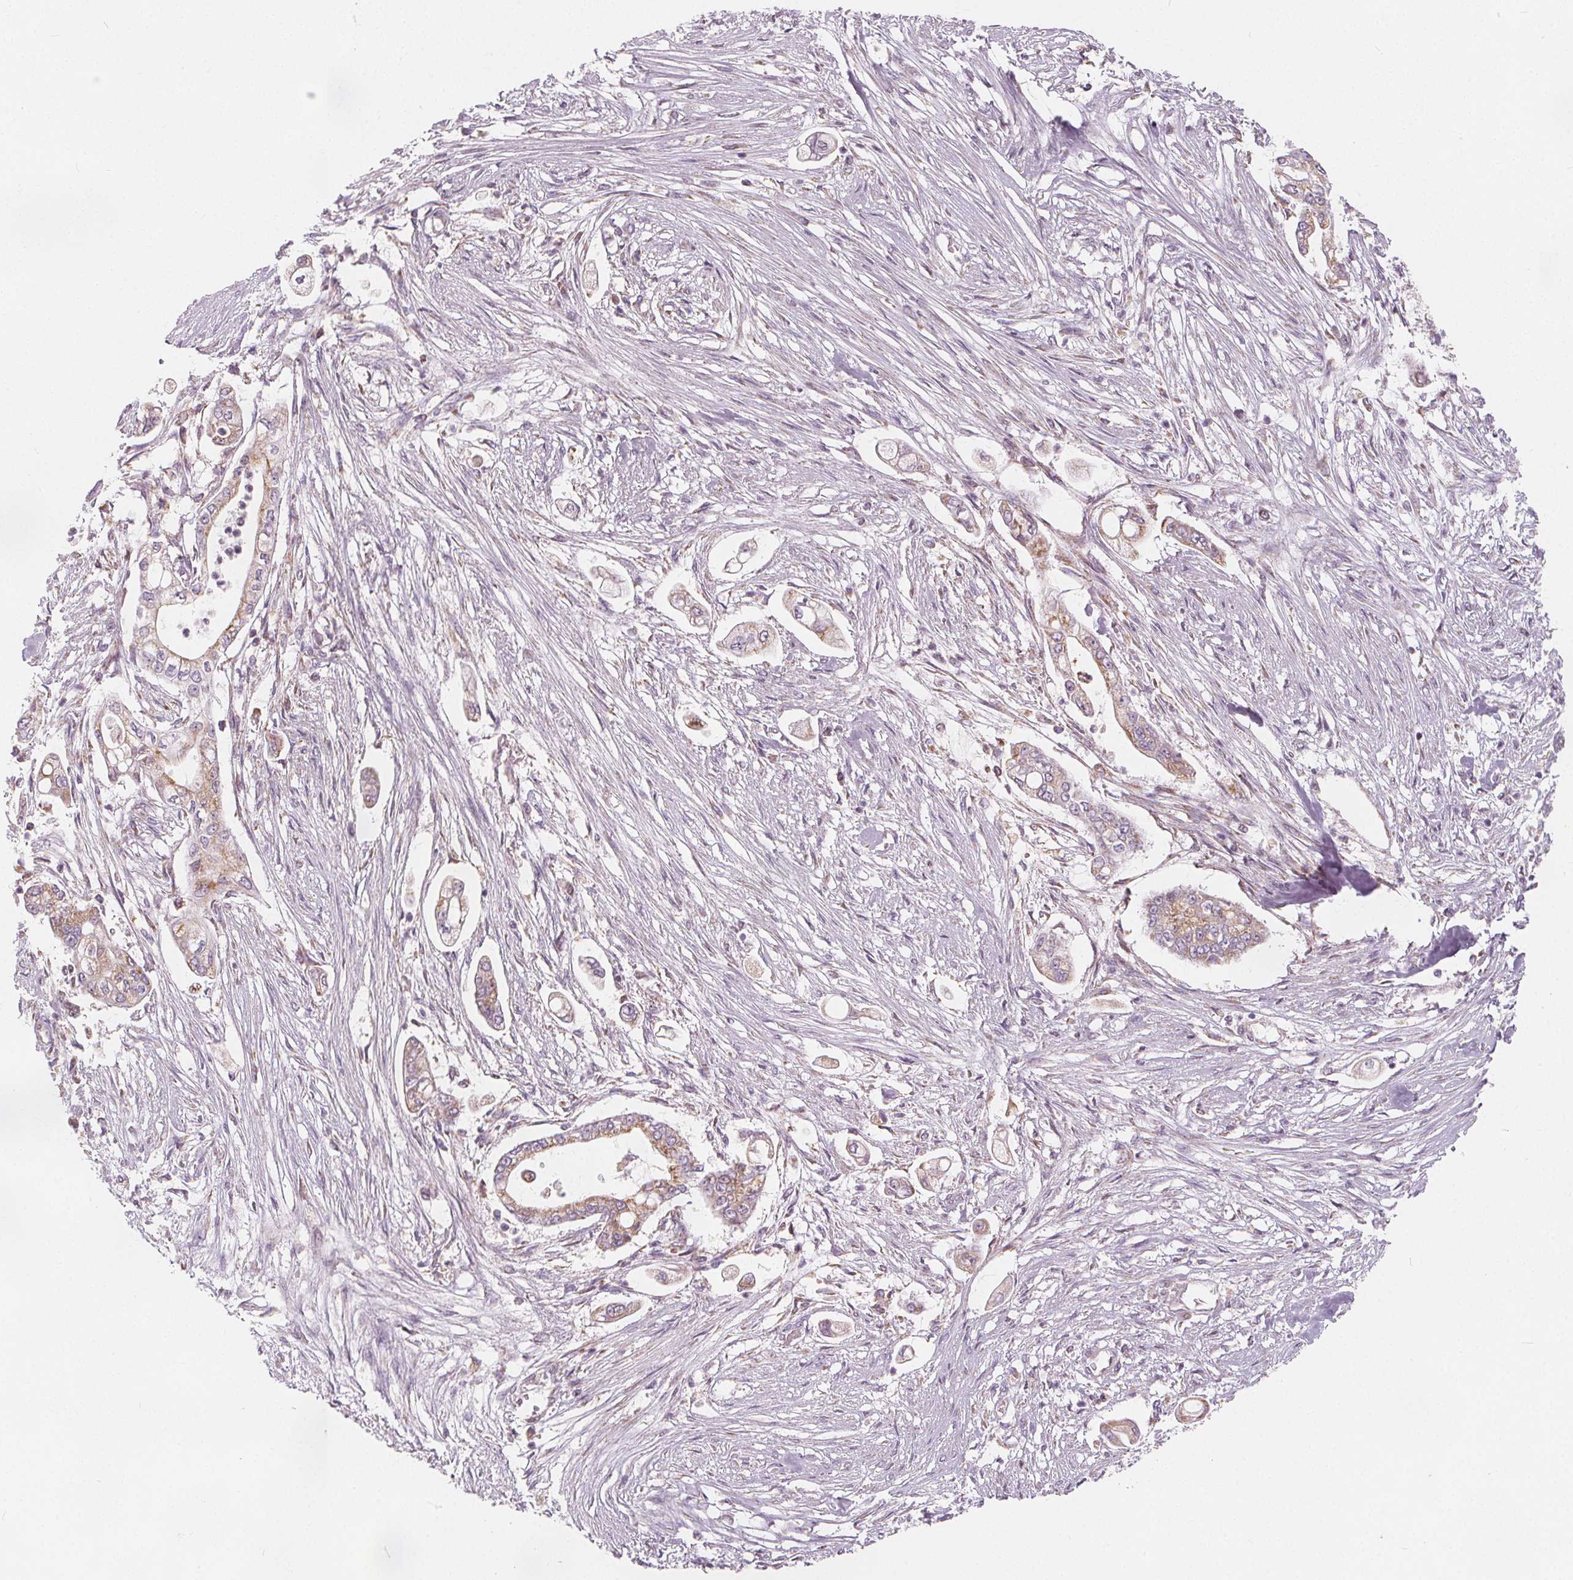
{"staining": {"intensity": "weak", "quantity": "25%-75%", "location": "cytoplasmic/membranous"}, "tissue": "pancreatic cancer", "cell_type": "Tumor cells", "image_type": "cancer", "snomed": [{"axis": "morphology", "description": "Adenocarcinoma, NOS"}, {"axis": "topography", "description": "Pancreas"}], "caption": "Weak cytoplasmic/membranous staining for a protein is seen in about 25%-75% of tumor cells of pancreatic cancer (adenocarcinoma) using immunohistochemistry.", "gene": "NUP210L", "patient": {"sex": "female", "age": 69}}